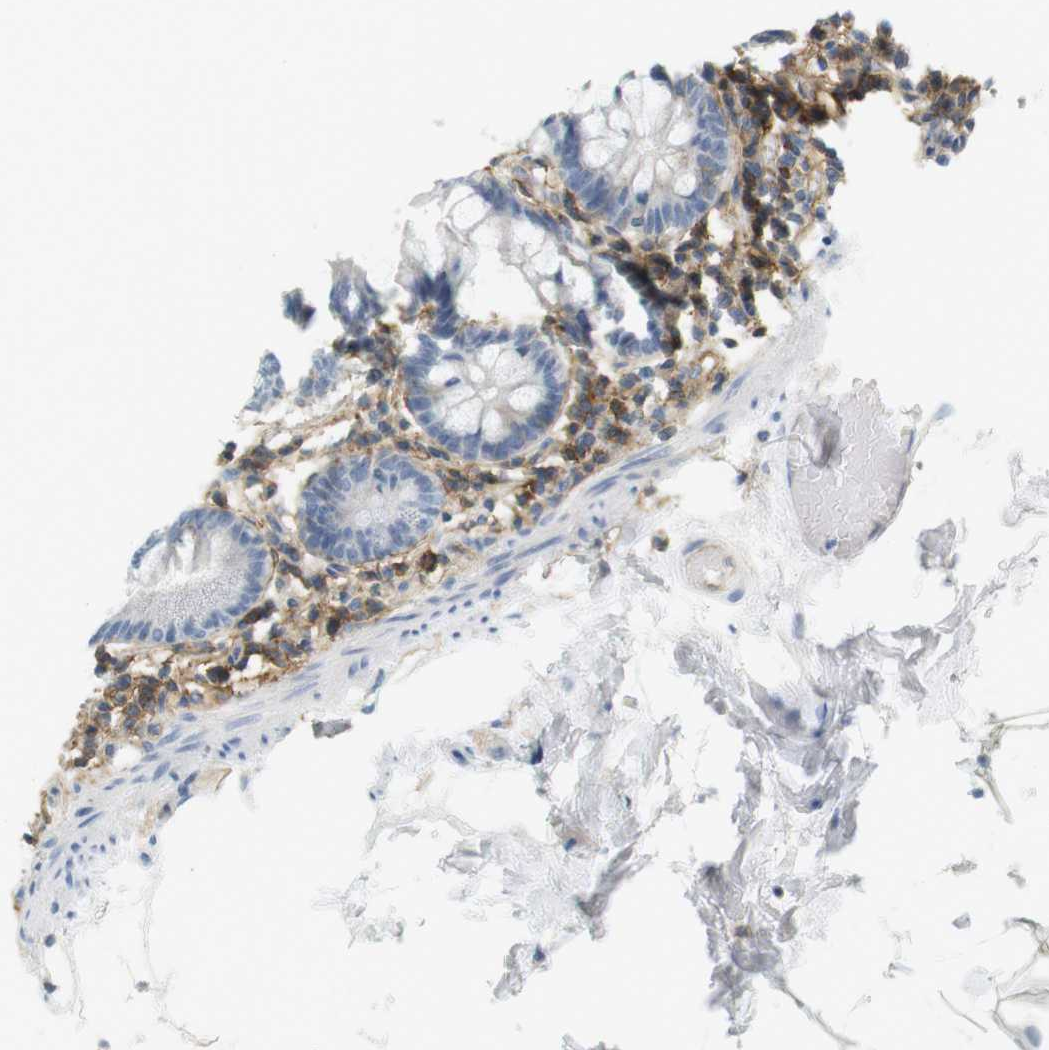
{"staining": {"intensity": "negative", "quantity": "none", "location": "none"}, "tissue": "small intestine", "cell_type": "Glandular cells", "image_type": "normal", "snomed": [{"axis": "morphology", "description": "Normal tissue, NOS"}, {"axis": "topography", "description": "Small intestine"}], "caption": "Small intestine stained for a protein using immunohistochemistry (IHC) reveals no staining glandular cells.", "gene": "F2R", "patient": {"sex": "male", "age": 41}}